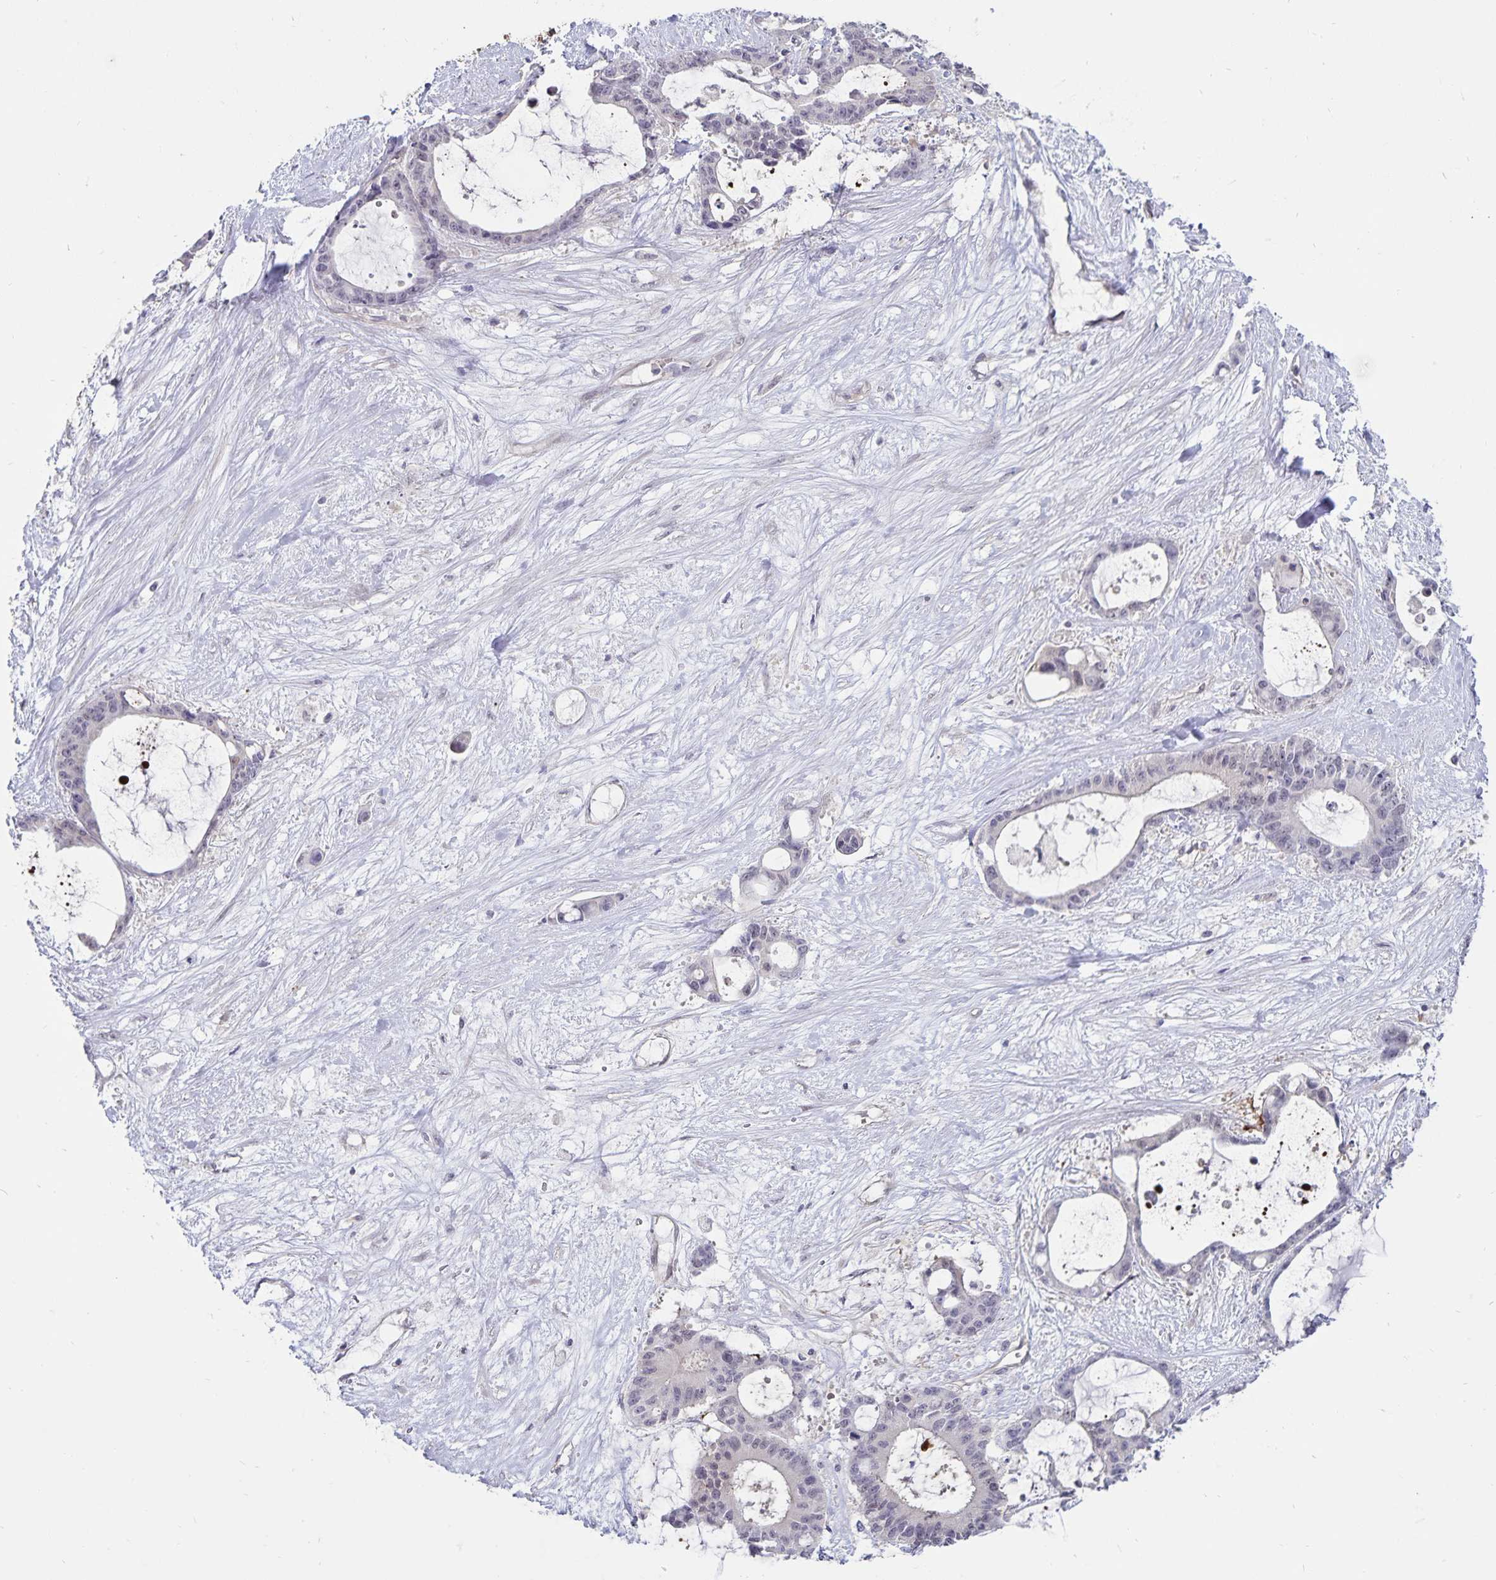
{"staining": {"intensity": "negative", "quantity": "none", "location": "none"}, "tissue": "liver cancer", "cell_type": "Tumor cells", "image_type": "cancer", "snomed": [{"axis": "morphology", "description": "Normal tissue, NOS"}, {"axis": "morphology", "description": "Cholangiocarcinoma"}, {"axis": "topography", "description": "Liver"}, {"axis": "topography", "description": "Peripheral nerve tissue"}], "caption": "Liver cancer stained for a protein using immunohistochemistry shows no staining tumor cells.", "gene": "CDKN2B", "patient": {"sex": "female", "age": 73}}